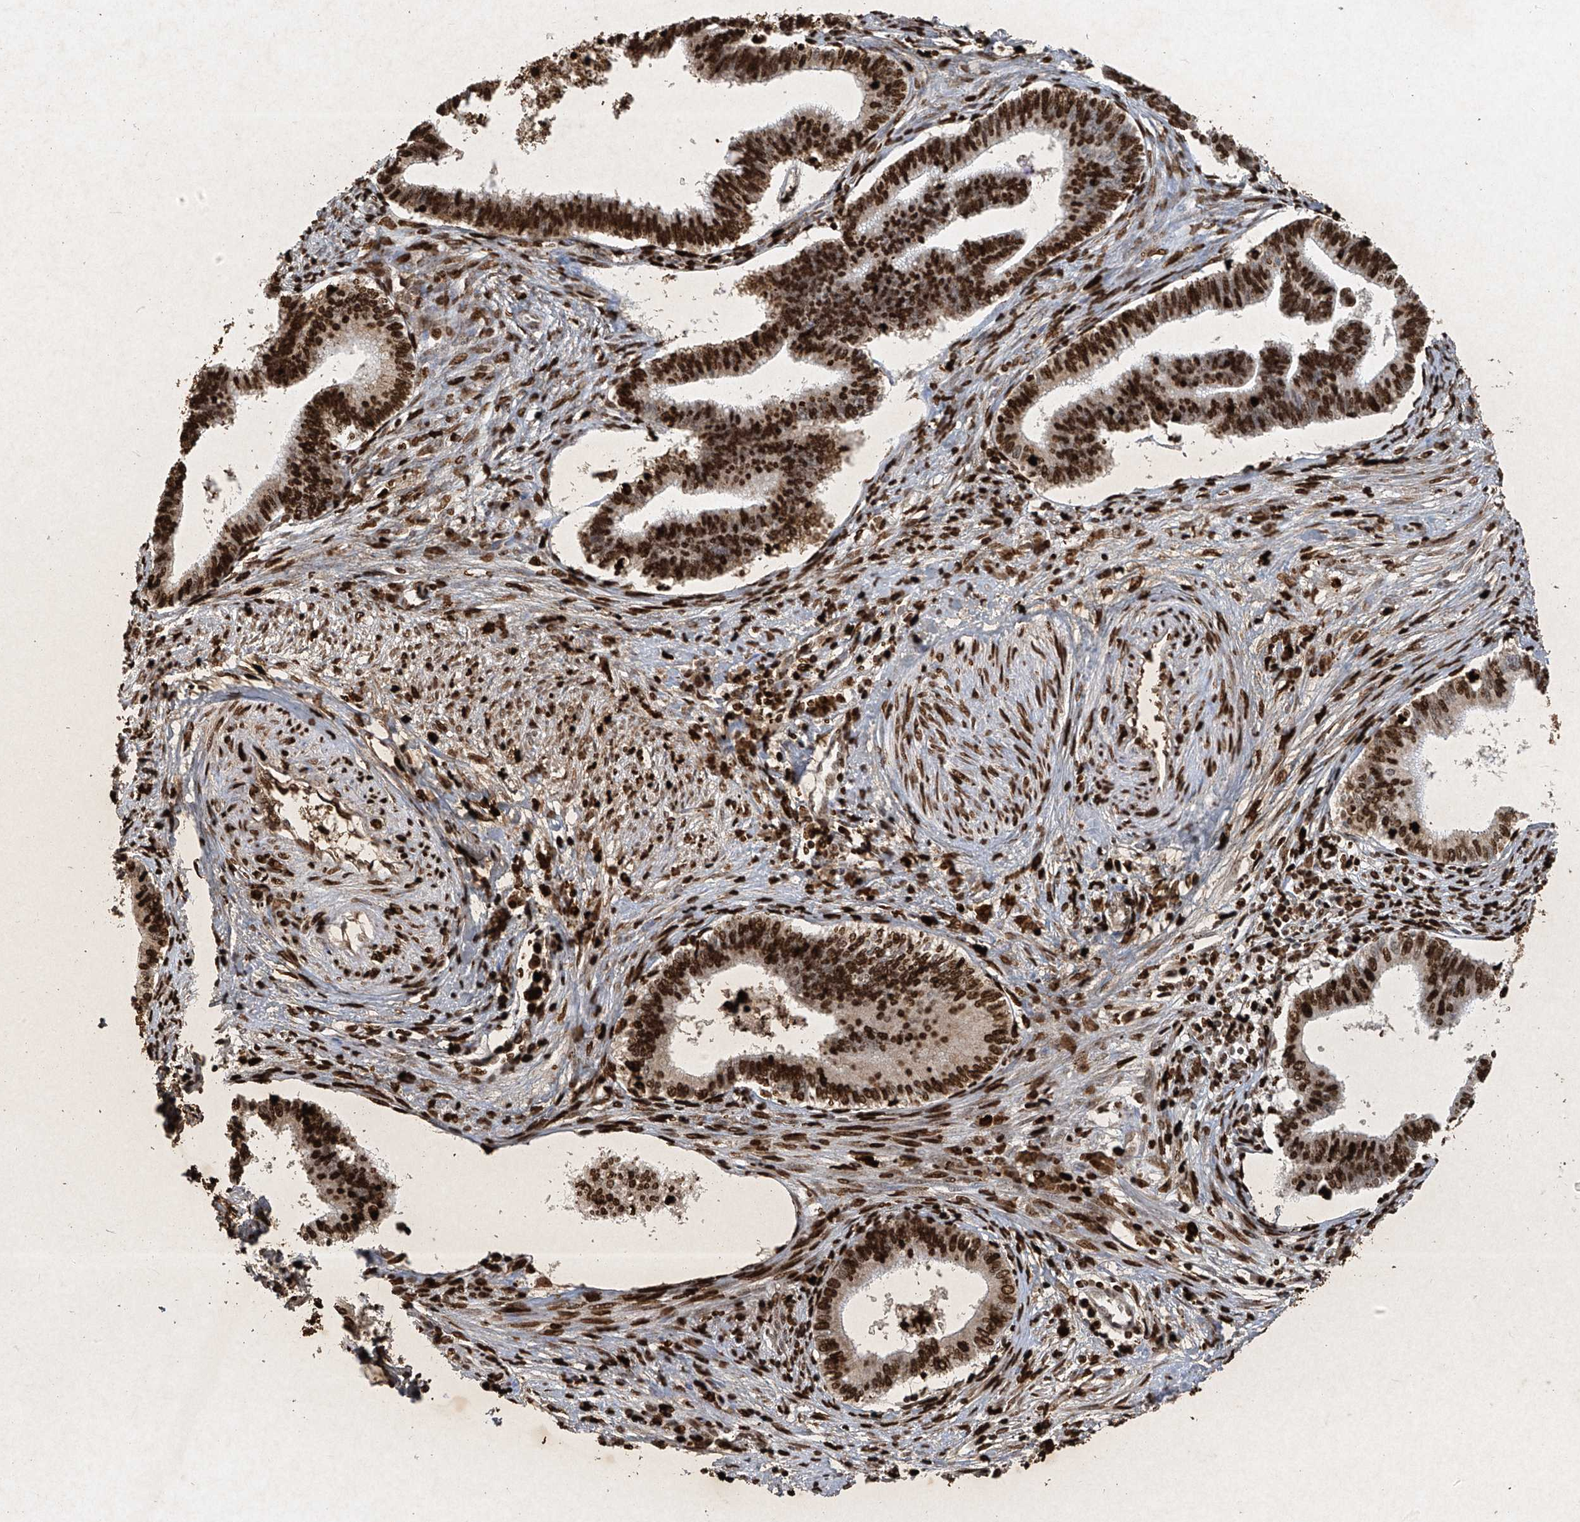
{"staining": {"intensity": "strong", "quantity": ">75%", "location": "nuclear"}, "tissue": "cervical cancer", "cell_type": "Tumor cells", "image_type": "cancer", "snomed": [{"axis": "morphology", "description": "Adenocarcinoma, NOS"}, {"axis": "topography", "description": "Cervix"}], "caption": "IHC (DAB) staining of cervical cancer exhibits strong nuclear protein expression in about >75% of tumor cells. The protein is shown in brown color, while the nuclei are stained blue.", "gene": "ATRIP", "patient": {"sex": "female", "age": 36}}